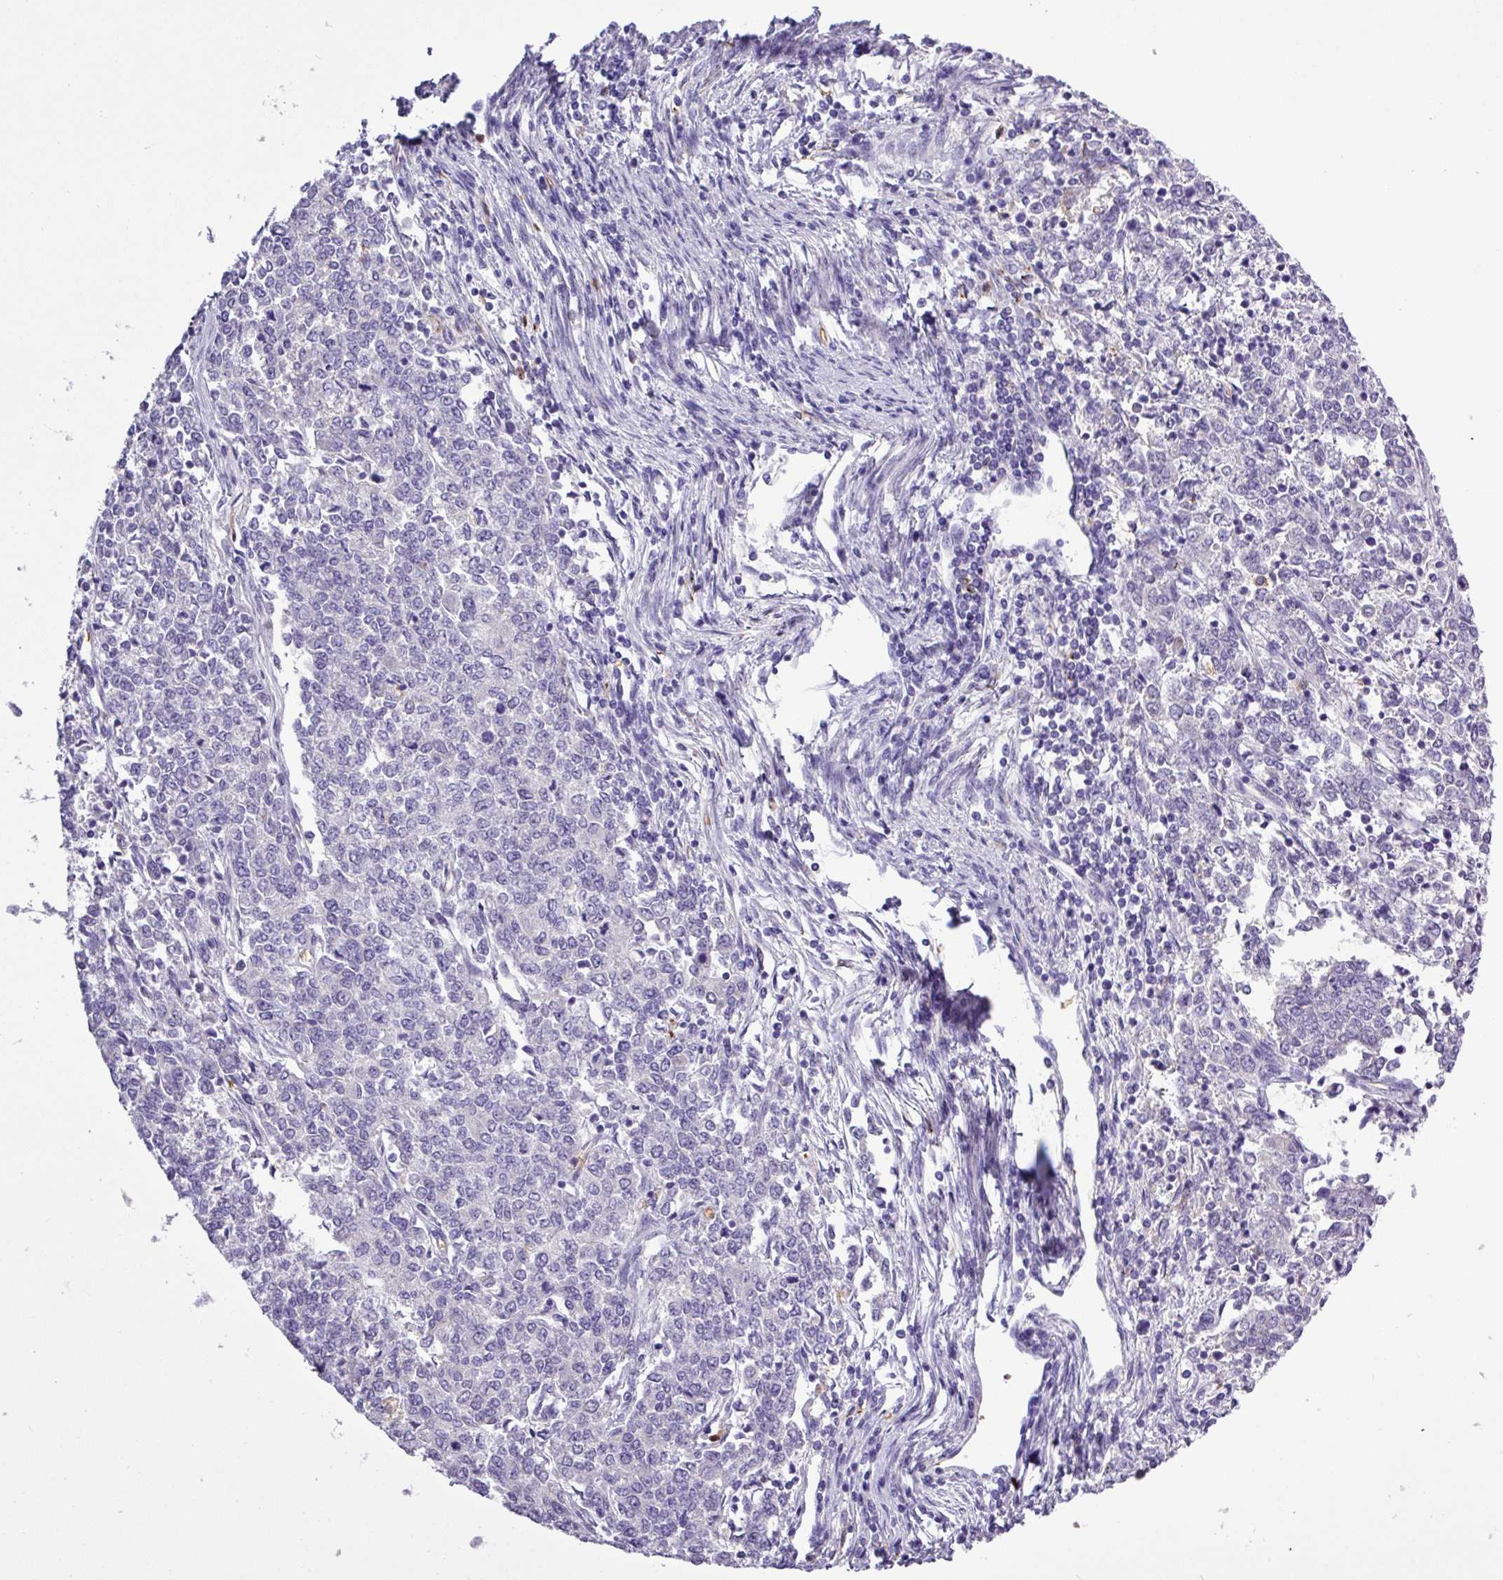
{"staining": {"intensity": "negative", "quantity": "none", "location": "none"}, "tissue": "endometrial cancer", "cell_type": "Tumor cells", "image_type": "cancer", "snomed": [{"axis": "morphology", "description": "Adenocarcinoma, NOS"}, {"axis": "topography", "description": "Endometrium"}], "caption": "Protein analysis of endometrial cancer shows no significant expression in tumor cells.", "gene": "MGAT4B", "patient": {"sex": "female", "age": 50}}